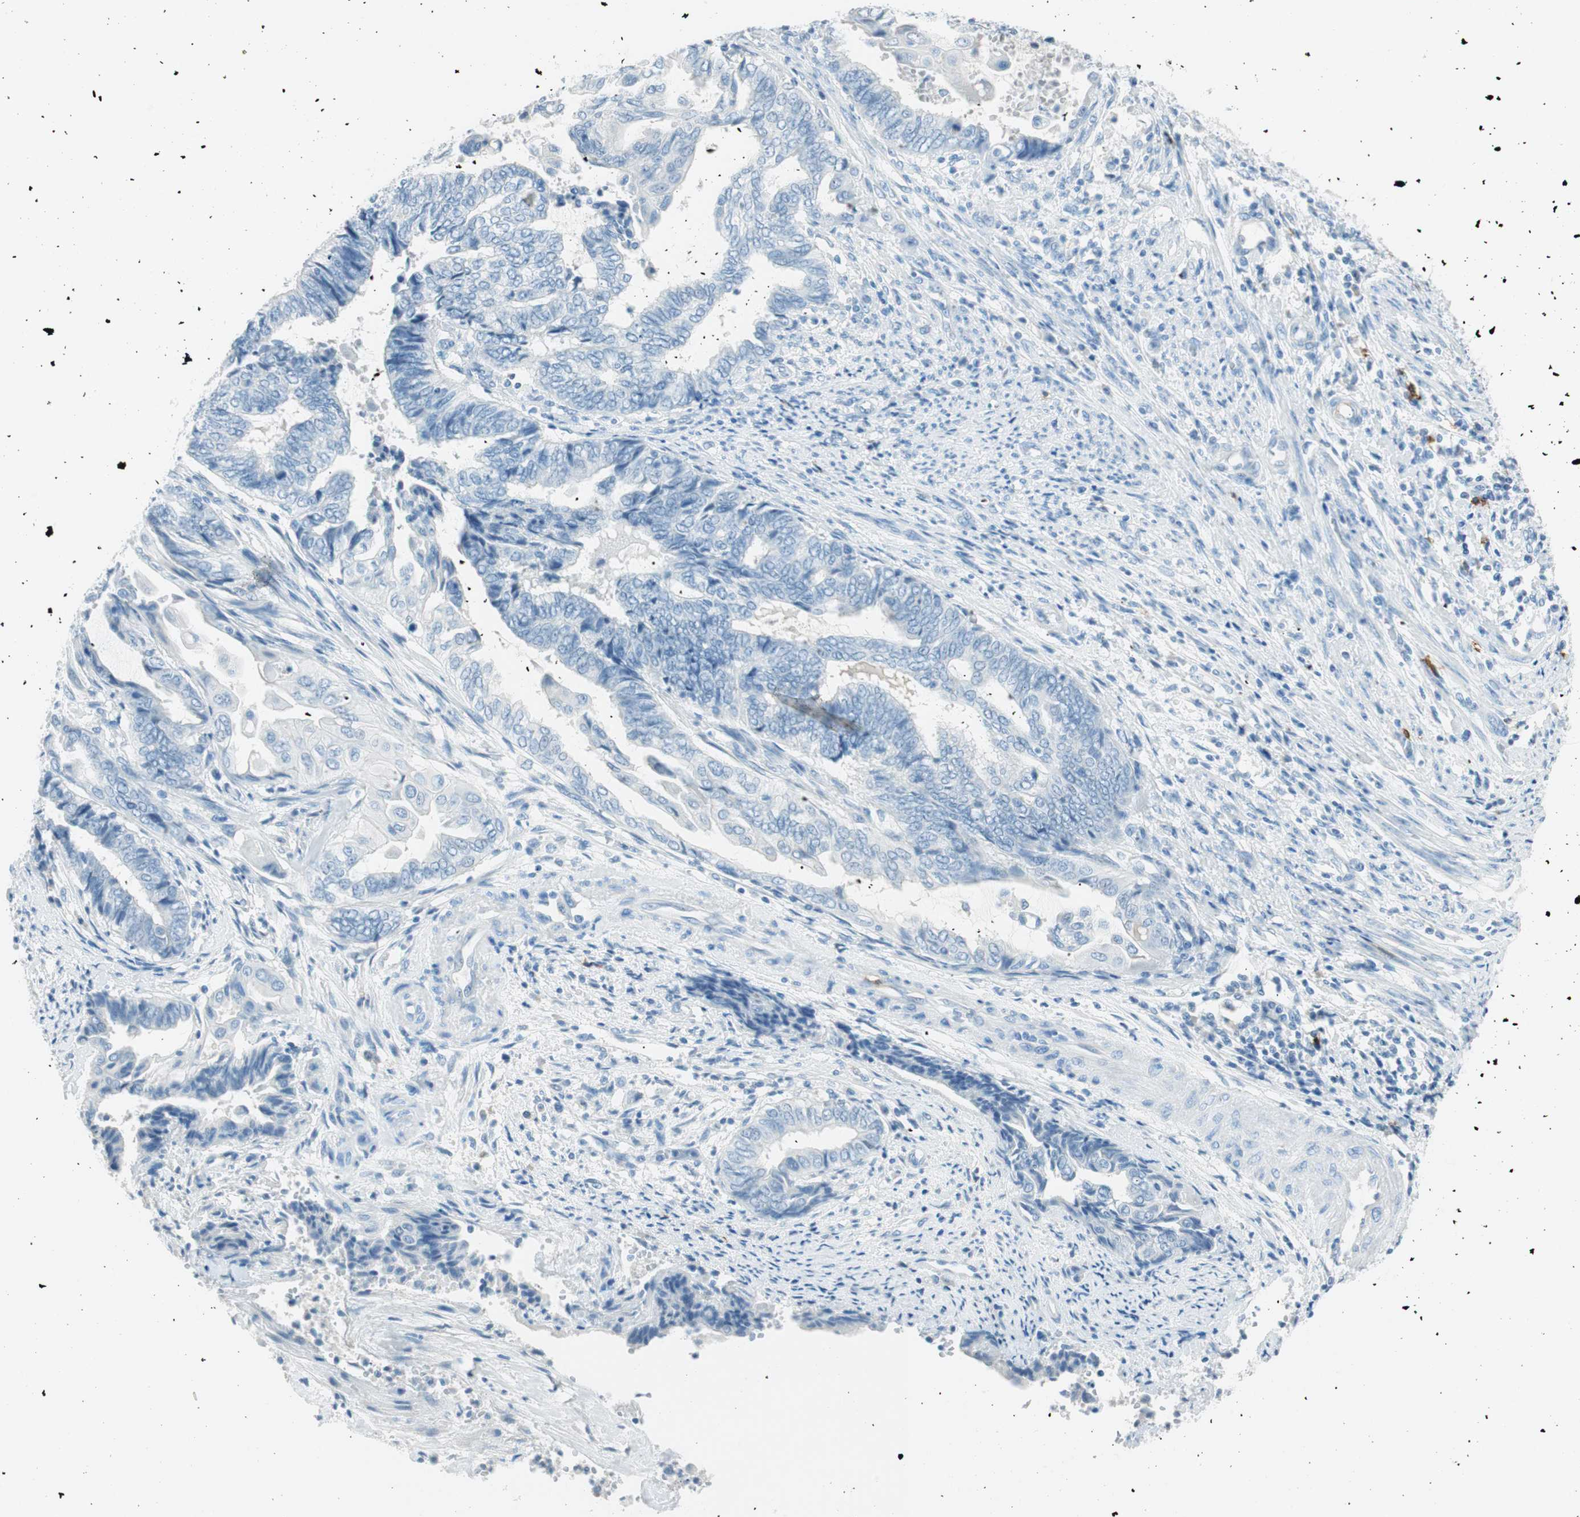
{"staining": {"intensity": "negative", "quantity": "none", "location": "none"}, "tissue": "endometrial cancer", "cell_type": "Tumor cells", "image_type": "cancer", "snomed": [{"axis": "morphology", "description": "Adenocarcinoma, NOS"}, {"axis": "topography", "description": "Uterus"}, {"axis": "topography", "description": "Endometrium"}], "caption": "An immunohistochemistry (IHC) image of endometrial cancer (adenocarcinoma) is shown. There is no staining in tumor cells of endometrial cancer (adenocarcinoma).", "gene": "TNFRSF13C", "patient": {"sex": "female", "age": 70}}